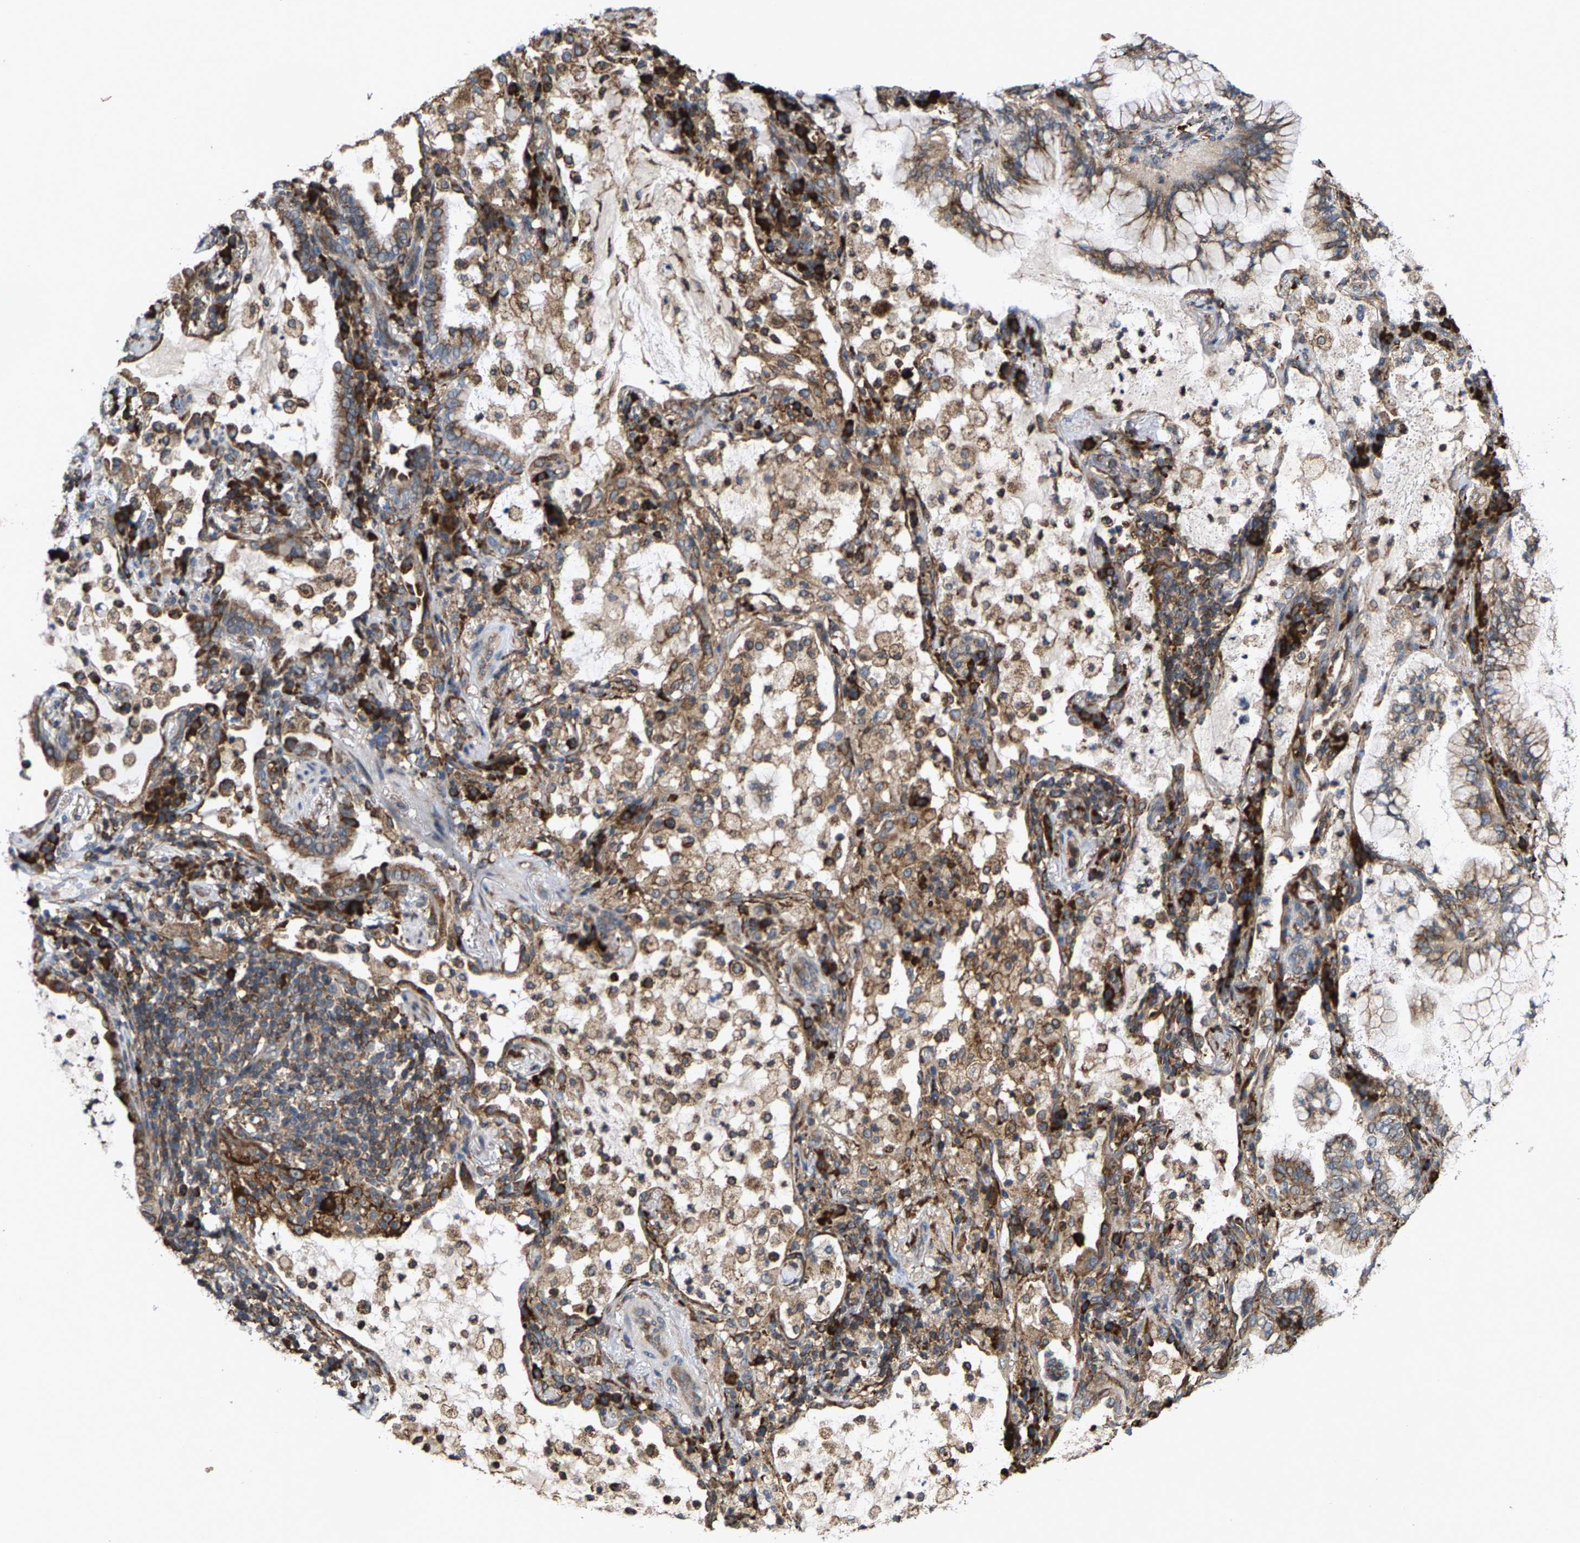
{"staining": {"intensity": "weak", "quantity": "25%-75%", "location": "cytoplasmic/membranous"}, "tissue": "lung cancer", "cell_type": "Tumor cells", "image_type": "cancer", "snomed": [{"axis": "morphology", "description": "Adenocarcinoma, NOS"}, {"axis": "topography", "description": "Lung"}], "caption": "Human adenocarcinoma (lung) stained for a protein (brown) shows weak cytoplasmic/membranous positive expression in approximately 25%-75% of tumor cells.", "gene": "FGD3", "patient": {"sex": "female", "age": 70}}